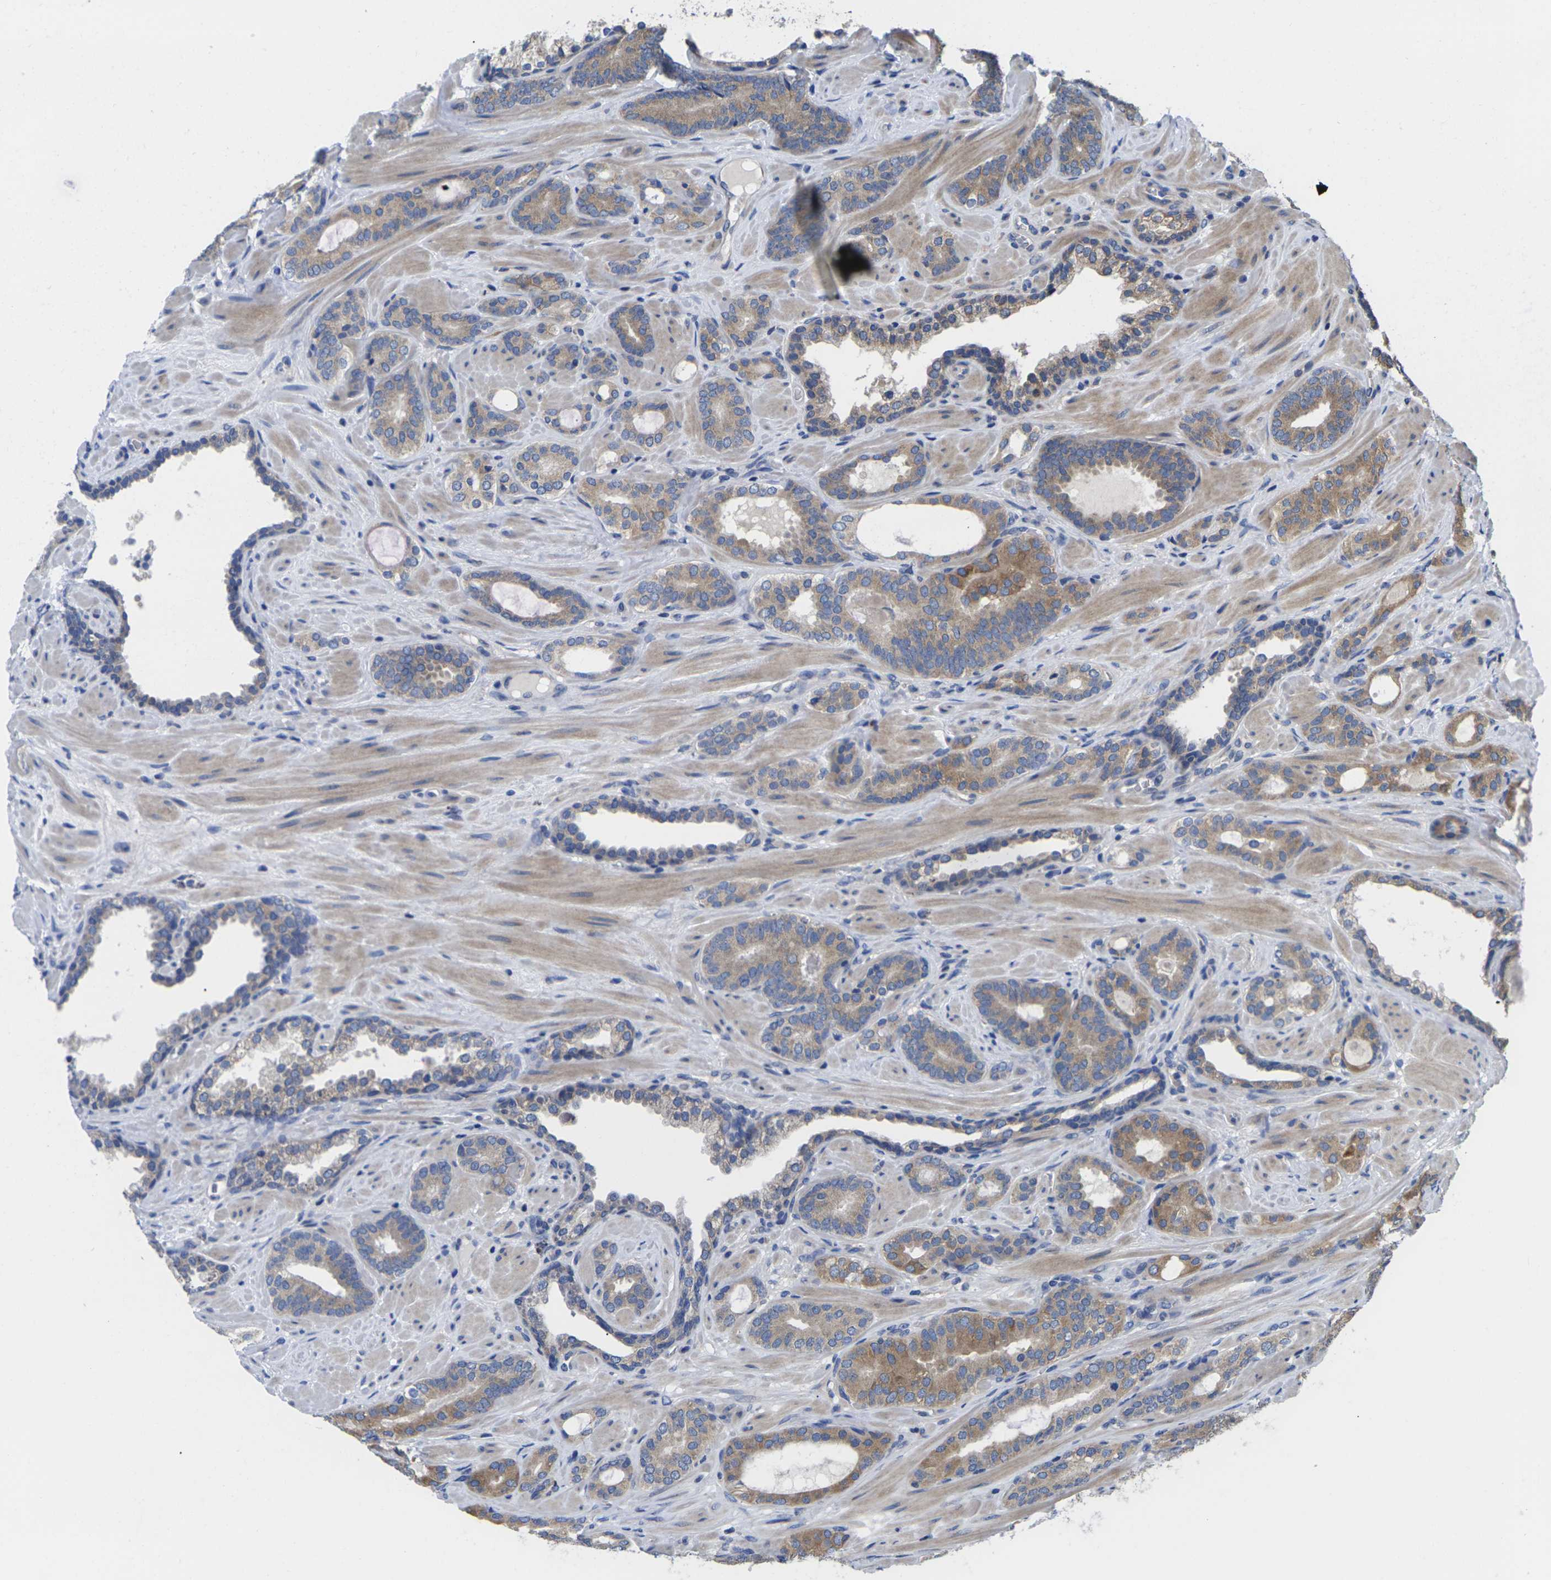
{"staining": {"intensity": "weak", "quantity": "25%-75%", "location": "cytoplasmic/membranous"}, "tissue": "prostate cancer", "cell_type": "Tumor cells", "image_type": "cancer", "snomed": [{"axis": "morphology", "description": "Adenocarcinoma, Low grade"}, {"axis": "topography", "description": "Prostate"}], "caption": "About 25%-75% of tumor cells in prostate low-grade adenocarcinoma demonstrate weak cytoplasmic/membranous protein expression as visualized by brown immunohistochemical staining.", "gene": "TMCC2", "patient": {"sex": "male", "age": 63}}